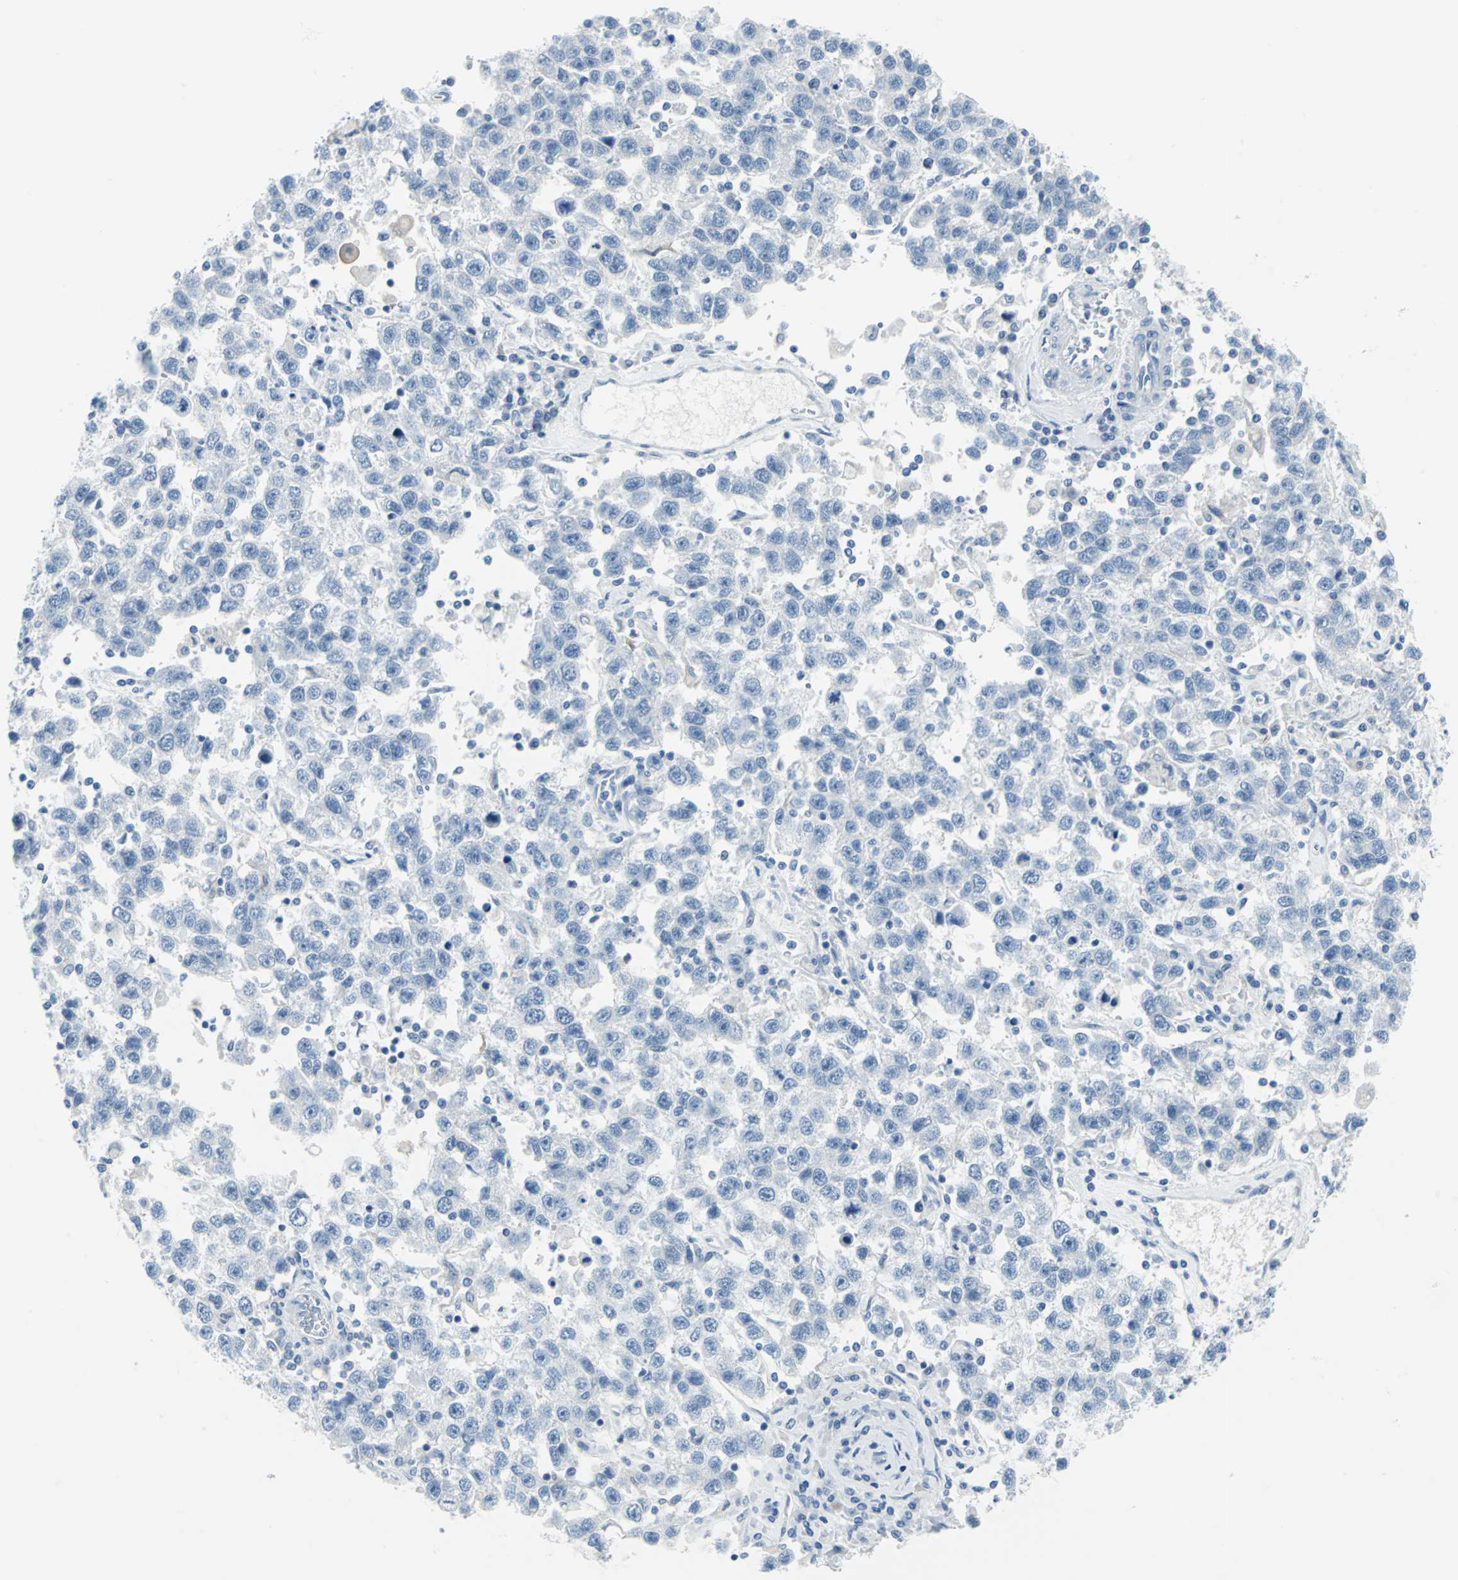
{"staining": {"intensity": "negative", "quantity": "none", "location": "none"}, "tissue": "testis cancer", "cell_type": "Tumor cells", "image_type": "cancer", "snomed": [{"axis": "morphology", "description": "Seminoma, NOS"}, {"axis": "topography", "description": "Testis"}], "caption": "IHC of human testis cancer exhibits no staining in tumor cells.", "gene": "CYB5A", "patient": {"sex": "male", "age": 41}}